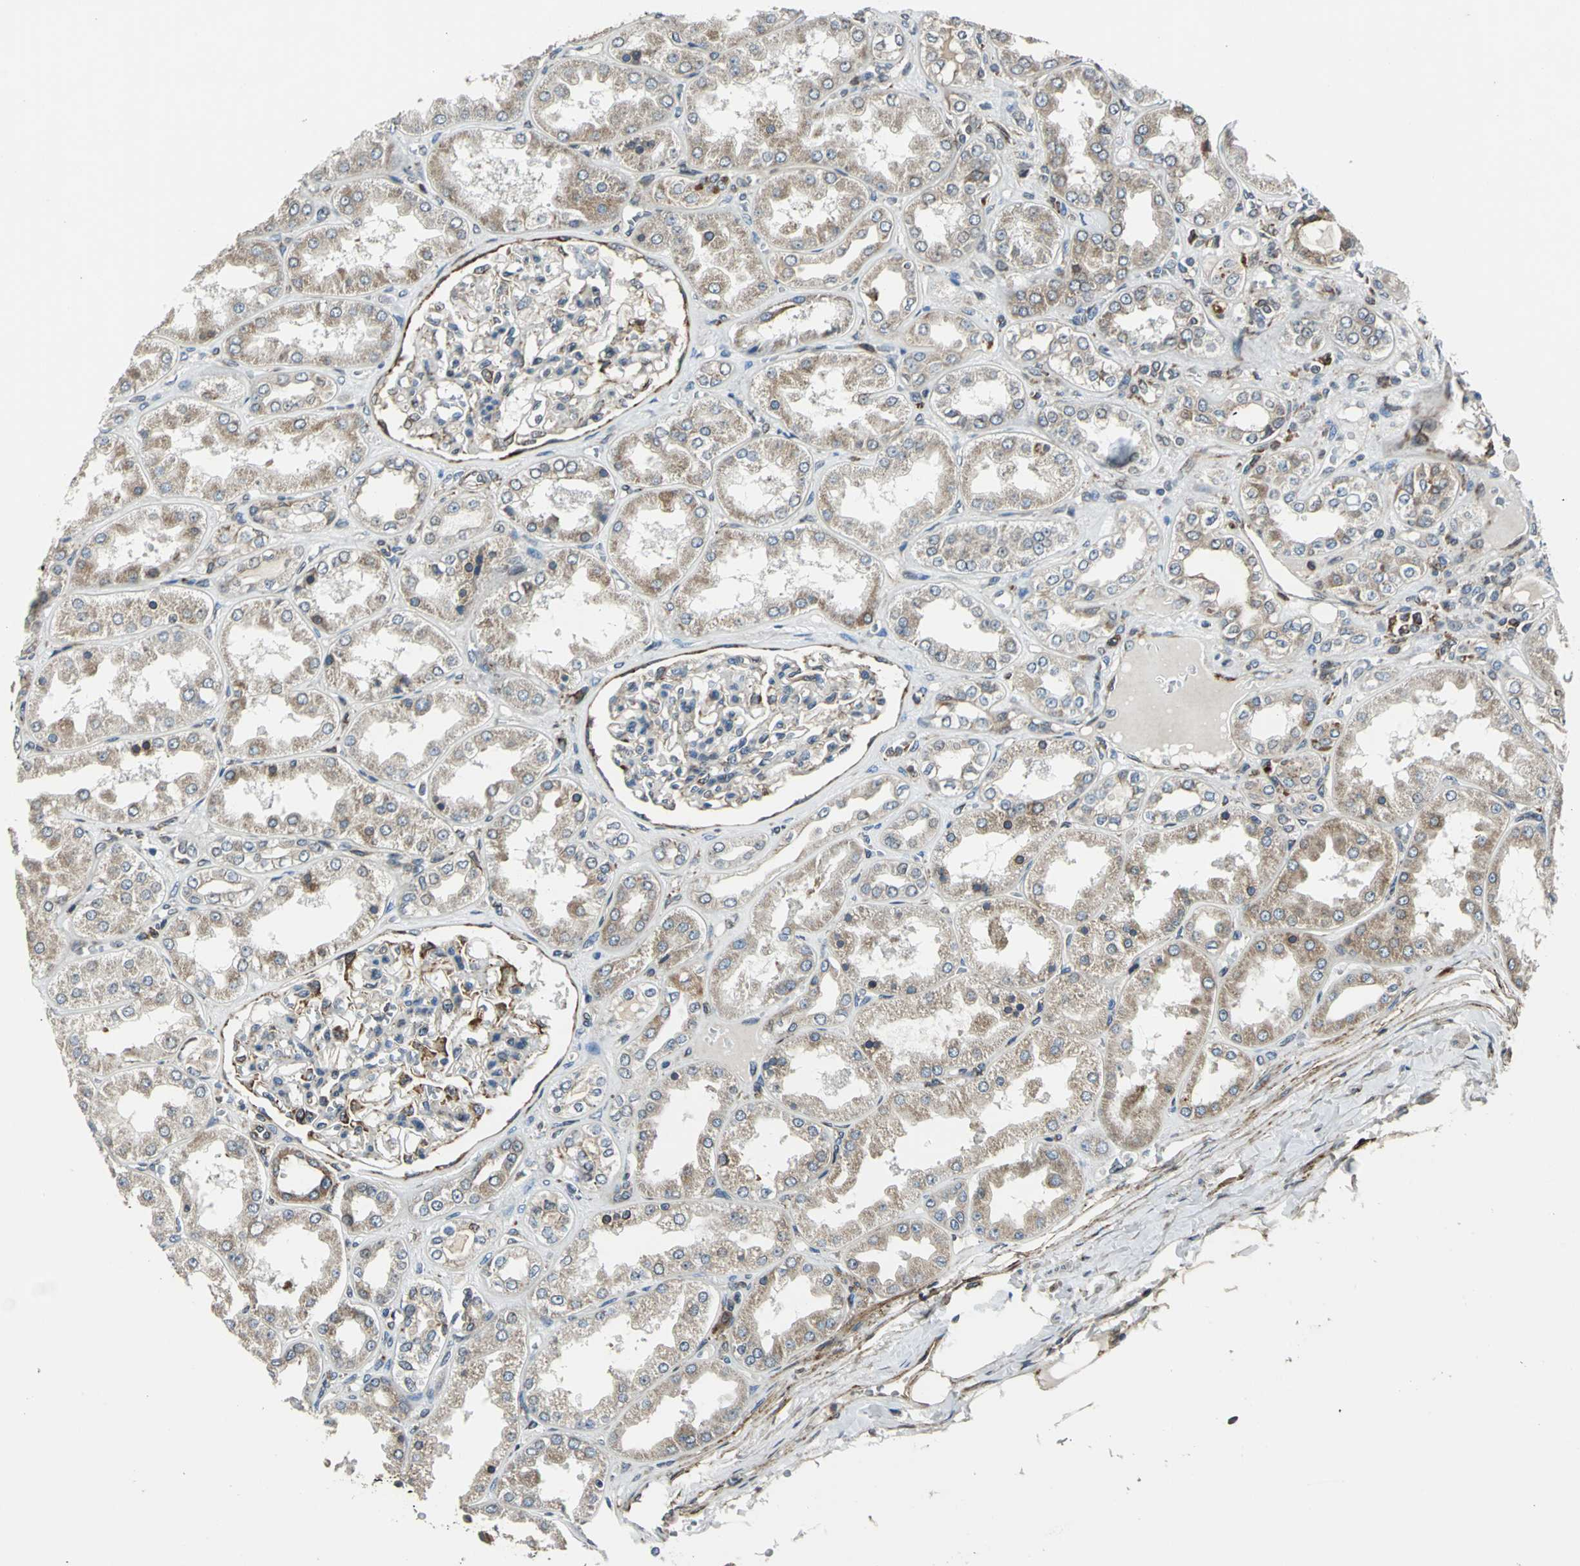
{"staining": {"intensity": "strong", "quantity": "<25%", "location": "cytoplasmic/membranous"}, "tissue": "kidney", "cell_type": "Cells in glomeruli", "image_type": "normal", "snomed": [{"axis": "morphology", "description": "Normal tissue, NOS"}, {"axis": "topography", "description": "Kidney"}], "caption": "Protein expression analysis of benign human kidney reveals strong cytoplasmic/membranous positivity in approximately <25% of cells in glomeruli.", "gene": "HTATIP2", "patient": {"sex": "female", "age": 56}}